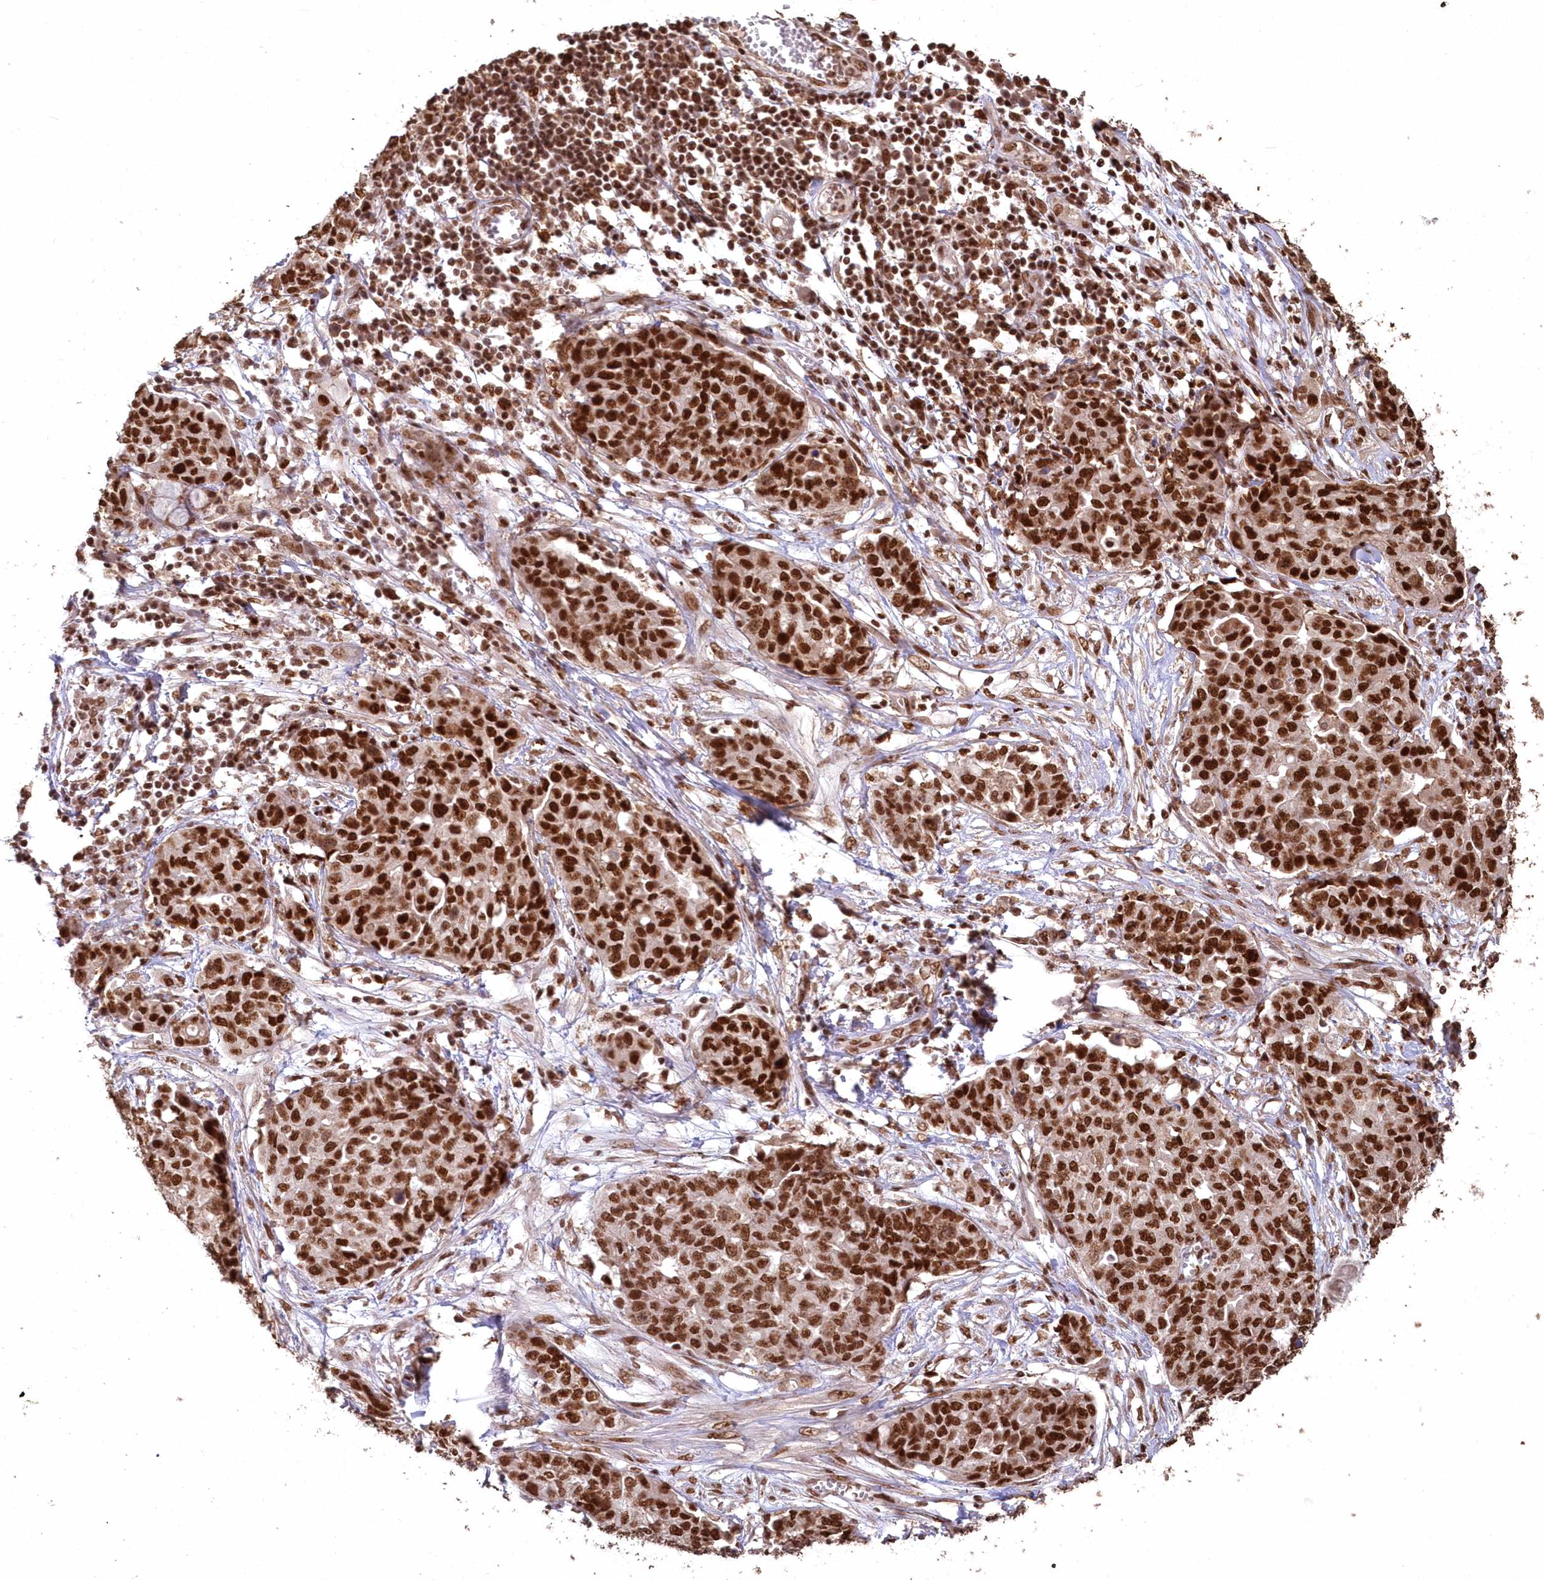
{"staining": {"intensity": "strong", "quantity": ">75%", "location": "nuclear"}, "tissue": "ovarian cancer", "cell_type": "Tumor cells", "image_type": "cancer", "snomed": [{"axis": "morphology", "description": "Cystadenocarcinoma, serous, NOS"}, {"axis": "topography", "description": "Soft tissue"}, {"axis": "topography", "description": "Ovary"}], "caption": "Immunohistochemistry of human ovarian serous cystadenocarcinoma shows high levels of strong nuclear staining in approximately >75% of tumor cells. The protein of interest is stained brown, and the nuclei are stained in blue (DAB (3,3'-diaminobenzidine) IHC with brightfield microscopy, high magnification).", "gene": "PDS5A", "patient": {"sex": "female", "age": 57}}